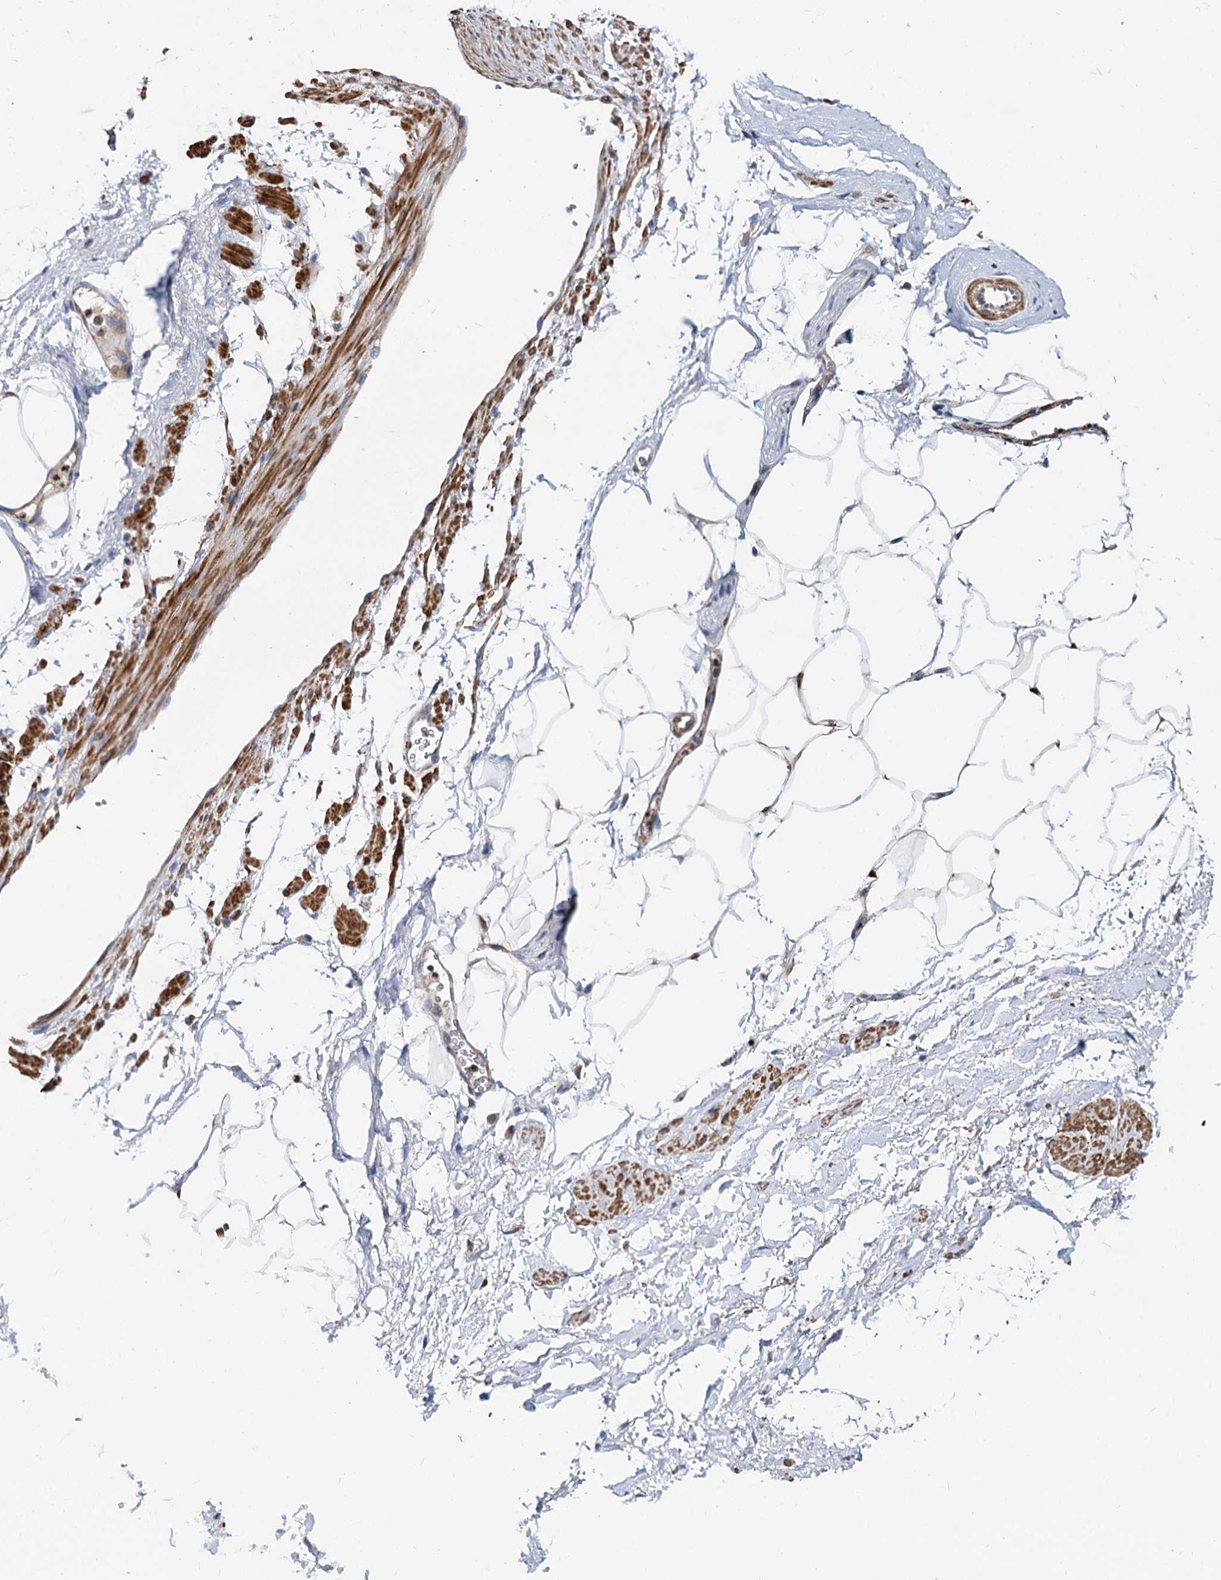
{"staining": {"intensity": "moderate", "quantity": "25%-75%", "location": "cytoplasmic/membranous,nuclear"}, "tissue": "adipose tissue", "cell_type": "Adipocytes", "image_type": "normal", "snomed": [{"axis": "morphology", "description": "Normal tissue, NOS"}, {"axis": "morphology", "description": "Adenocarcinoma, Low grade"}, {"axis": "topography", "description": "Prostate"}, {"axis": "topography", "description": "Peripheral nerve tissue"}], "caption": "Immunohistochemical staining of normal adipose tissue displays 25%-75% levels of moderate cytoplasmic/membranous,nuclear protein positivity in approximately 25%-75% of adipocytes.", "gene": "ALKBH7", "patient": {"sex": "male", "age": 63}}